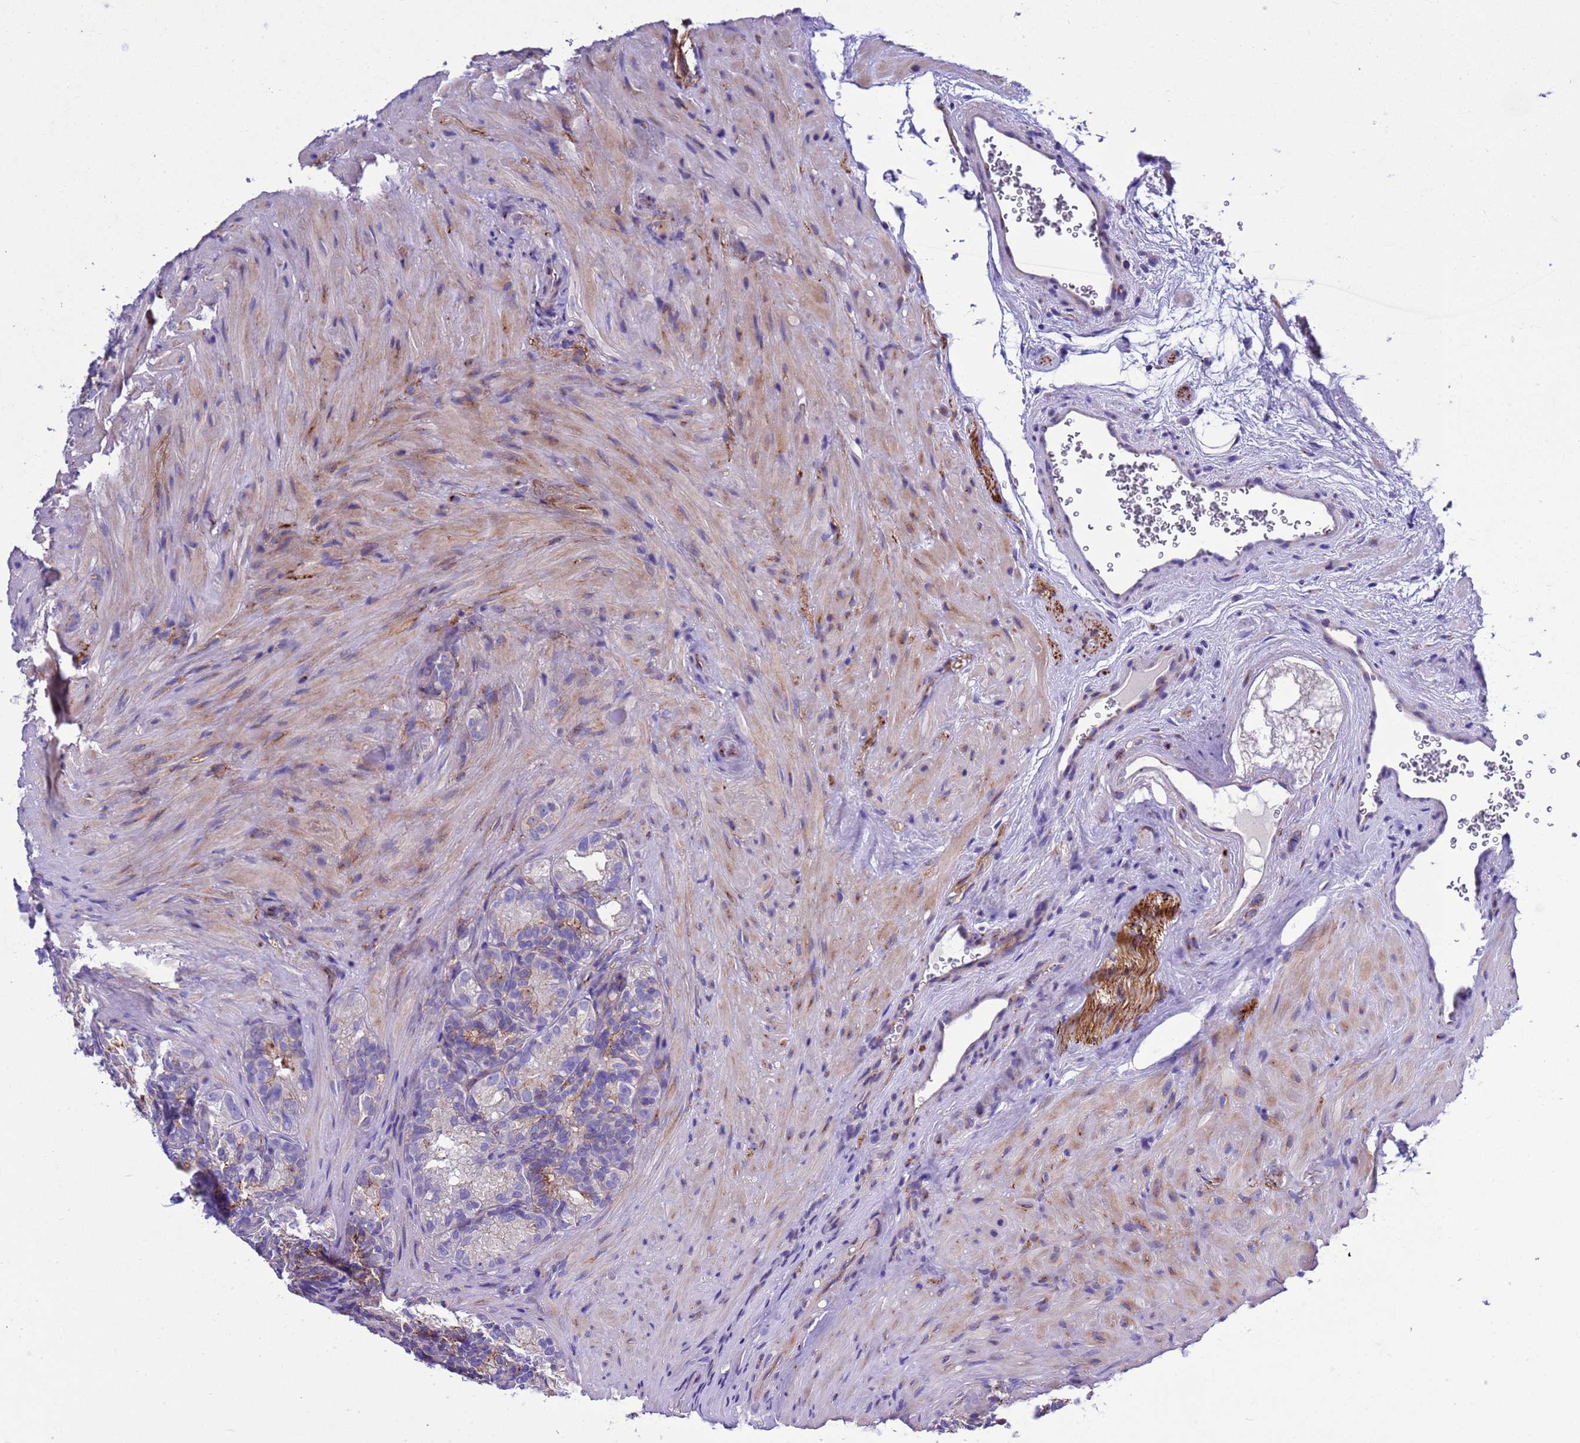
{"staining": {"intensity": "moderate", "quantity": "25%-75%", "location": "cytoplasmic/membranous"}, "tissue": "seminal vesicle", "cell_type": "Glandular cells", "image_type": "normal", "snomed": [{"axis": "morphology", "description": "Normal tissue, NOS"}, {"axis": "topography", "description": "Seminal veicle"}], "caption": "Seminal vesicle stained with DAB (3,3'-diaminobenzidine) IHC displays medium levels of moderate cytoplasmic/membranous staining in approximately 25%-75% of glandular cells. The staining is performed using DAB (3,3'-diaminobenzidine) brown chromogen to label protein expression. The nuclei are counter-stained blue using hematoxylin.", "gene": "KICS2", "patient": {"sex": "male", "age": 60}}